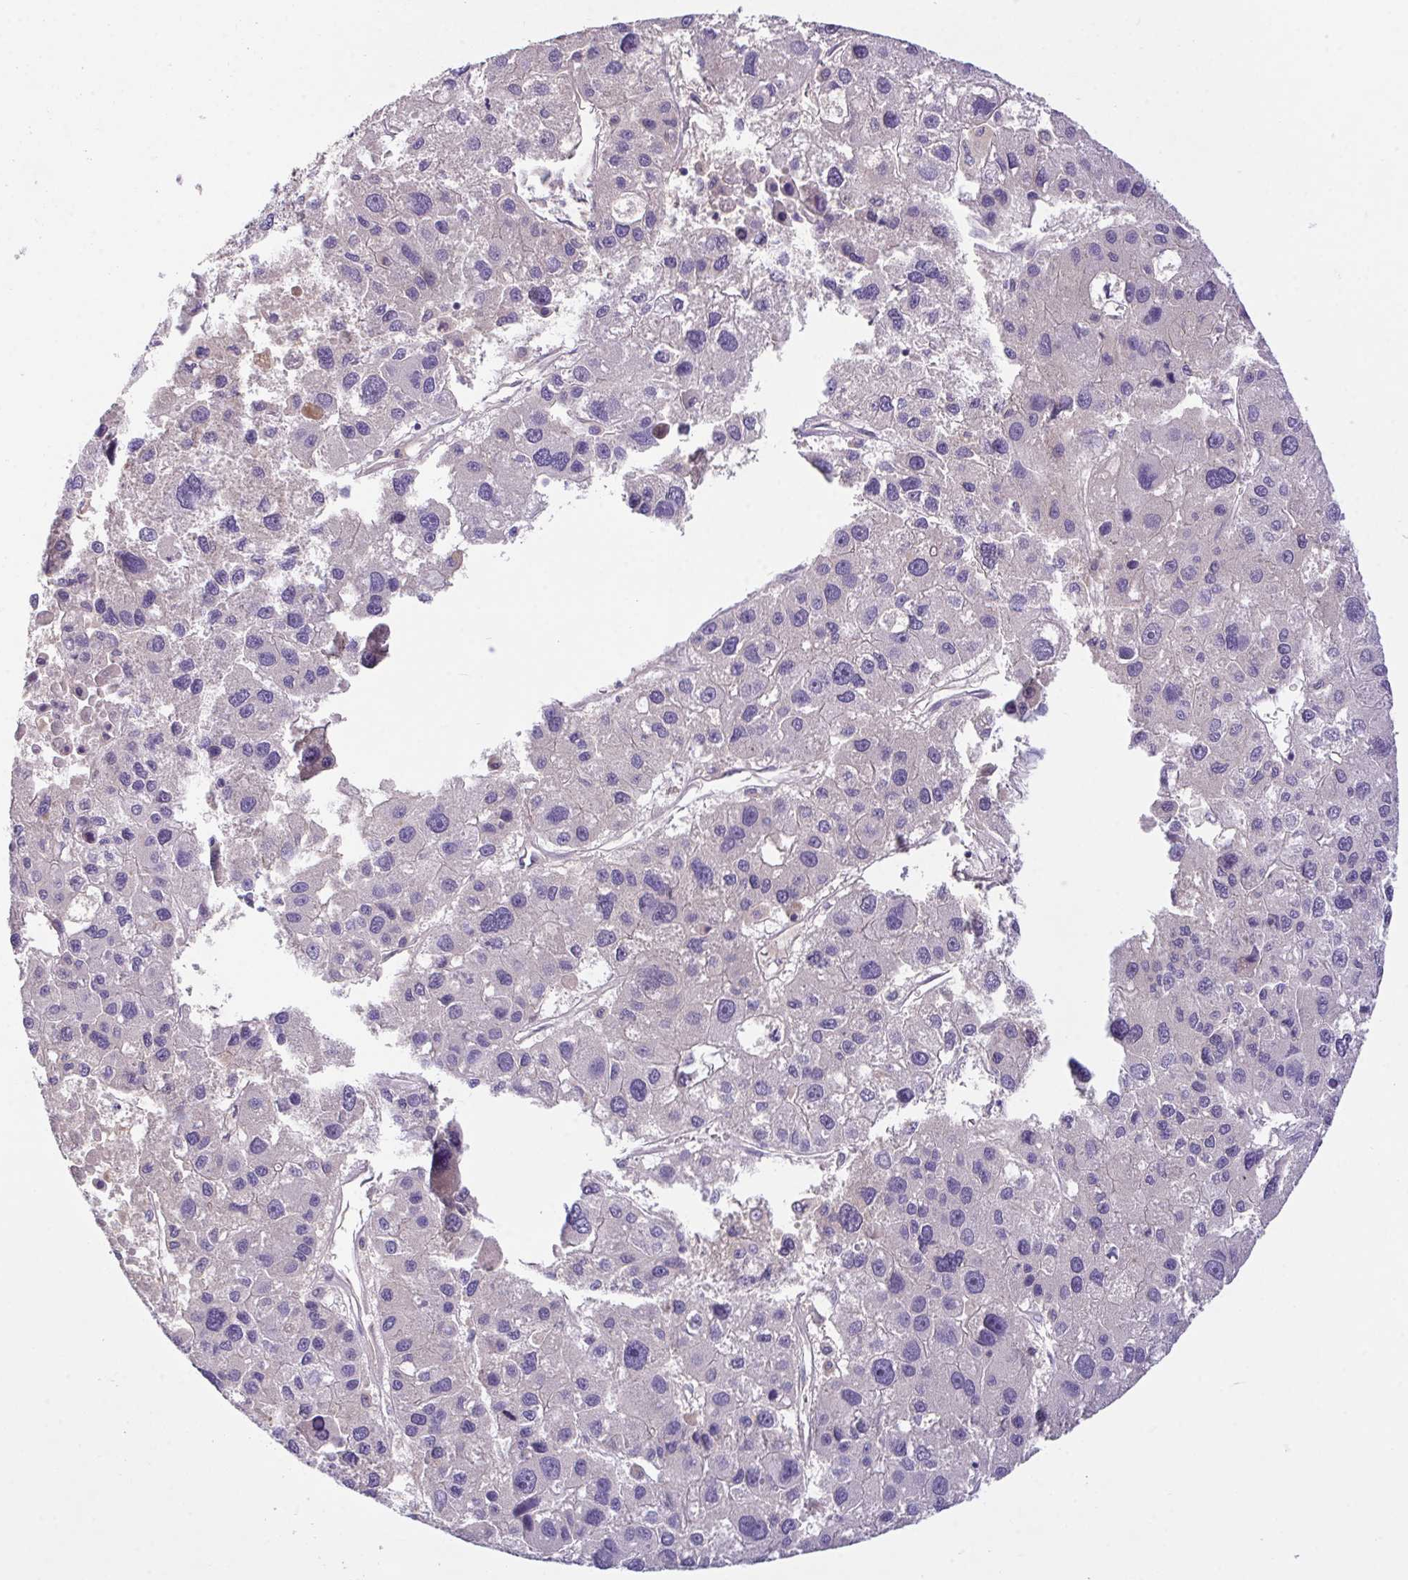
{"staining": {"intensity": "negative", "quantity": "none", "location": "none"}, "tissue": "liver cancer", "cell_type": "Tumor cells", "image_type": "cancer", "snomed": [{"axis": "morphology", "description": "Carcinoma, Hepatocellular, NOS"}, {"axis": "topography", "description": "Liver"}], "caption": "Immunohistochemical staining of liver cancer (hepatocellular carcinoma) exhibits no significant positivity in tumor cells.", "gene": "ZNF581", "patient": {"sex": "male", "age": 73}}